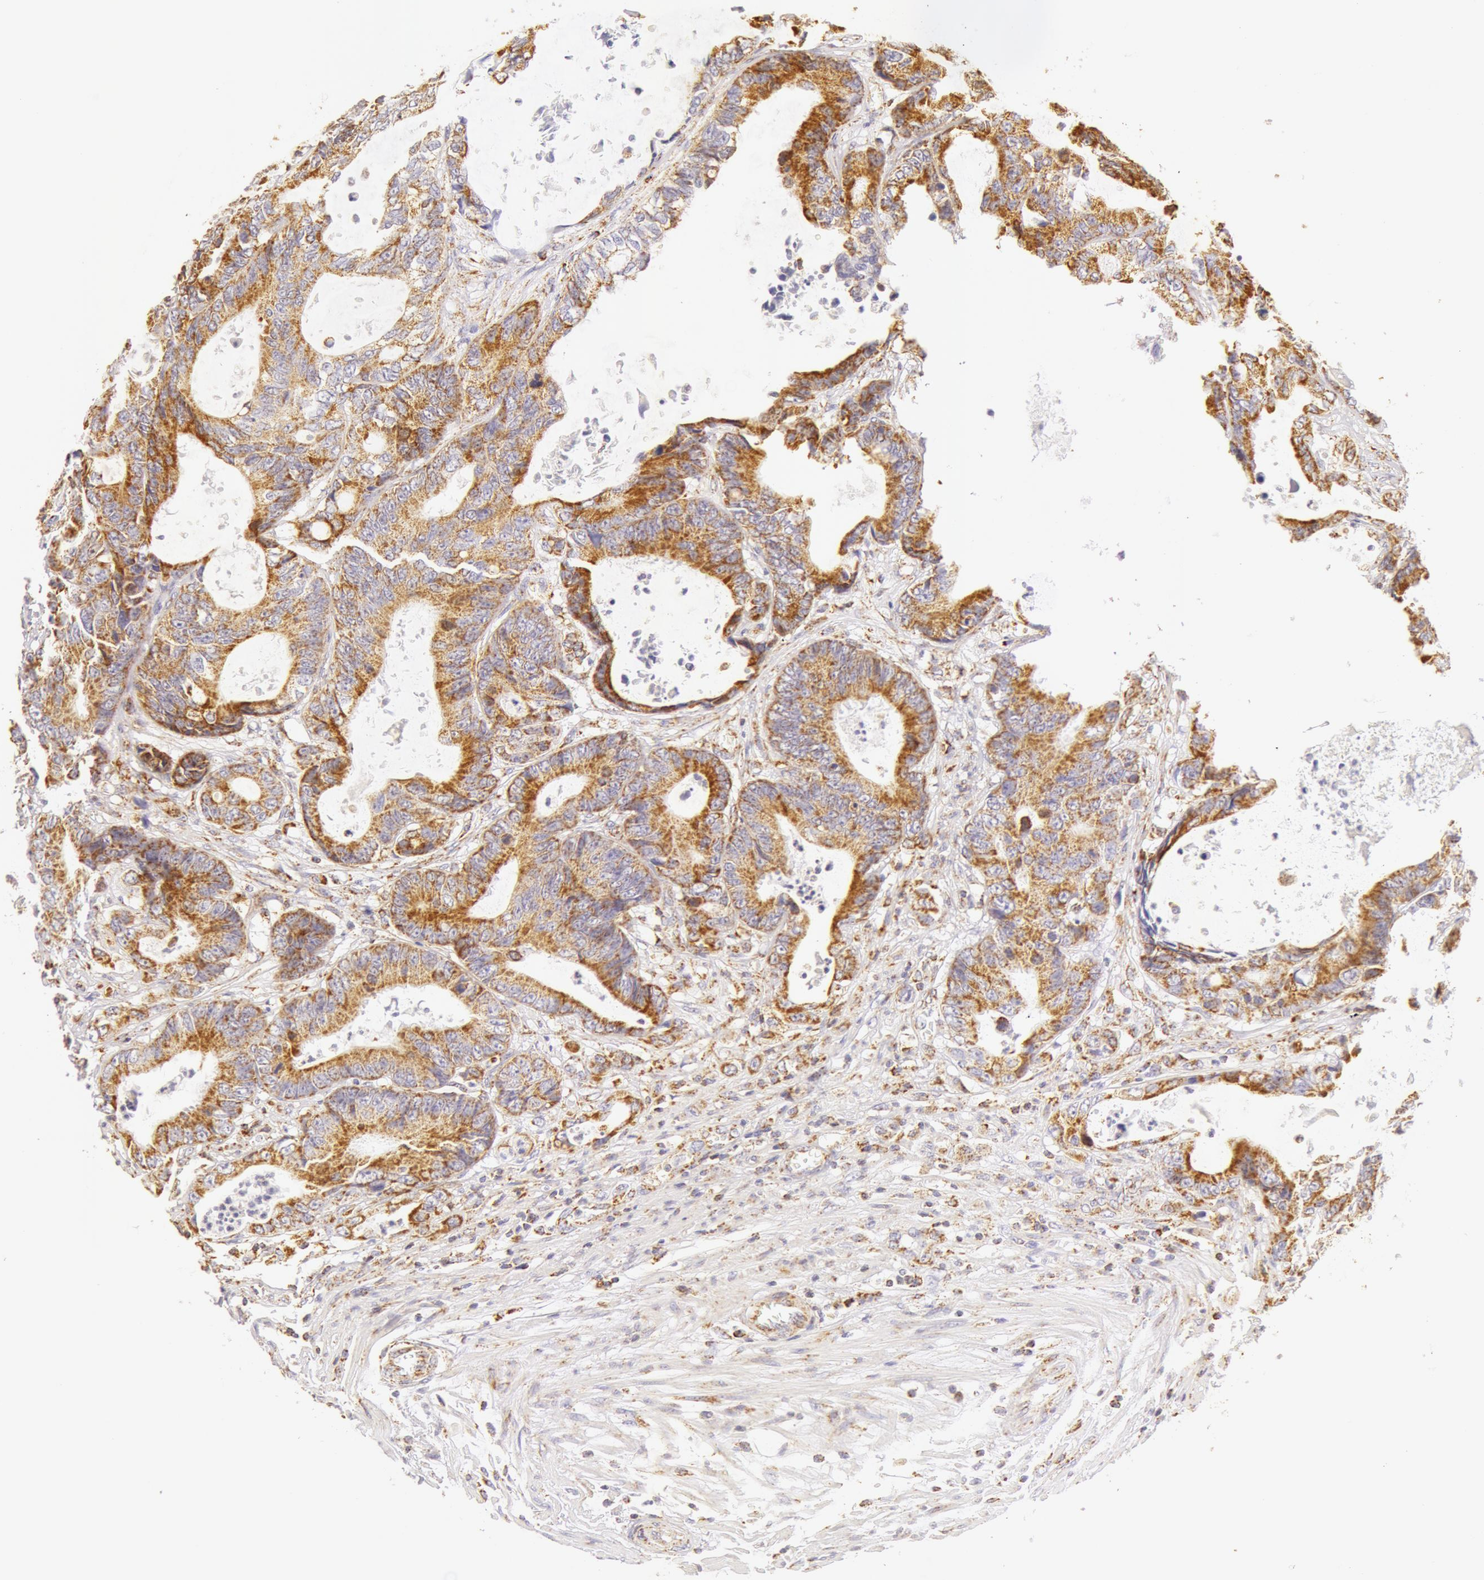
{"staining": {"intensity": "moderate", "quantity": ">75%", "location": "cytoplasmic/membranous"}, "tissue": "colorectal cancer", "cell_type": "Tumor cells", "image_type": "cancer", "snomed": [{"axis": "morphology", "description": "Adenocarcinoma, NOS"}, {"axis": "topography", "description": "Rectum"}], "caption": "A histopathology image of colorectal cancer (adenocarcinoma) stained for a protein reveals moderate cytoplasmic/membranous brown staining in tumor cells.", "gene": "ATP5F1B", "patient": {"sex": "female", "age": 98}}